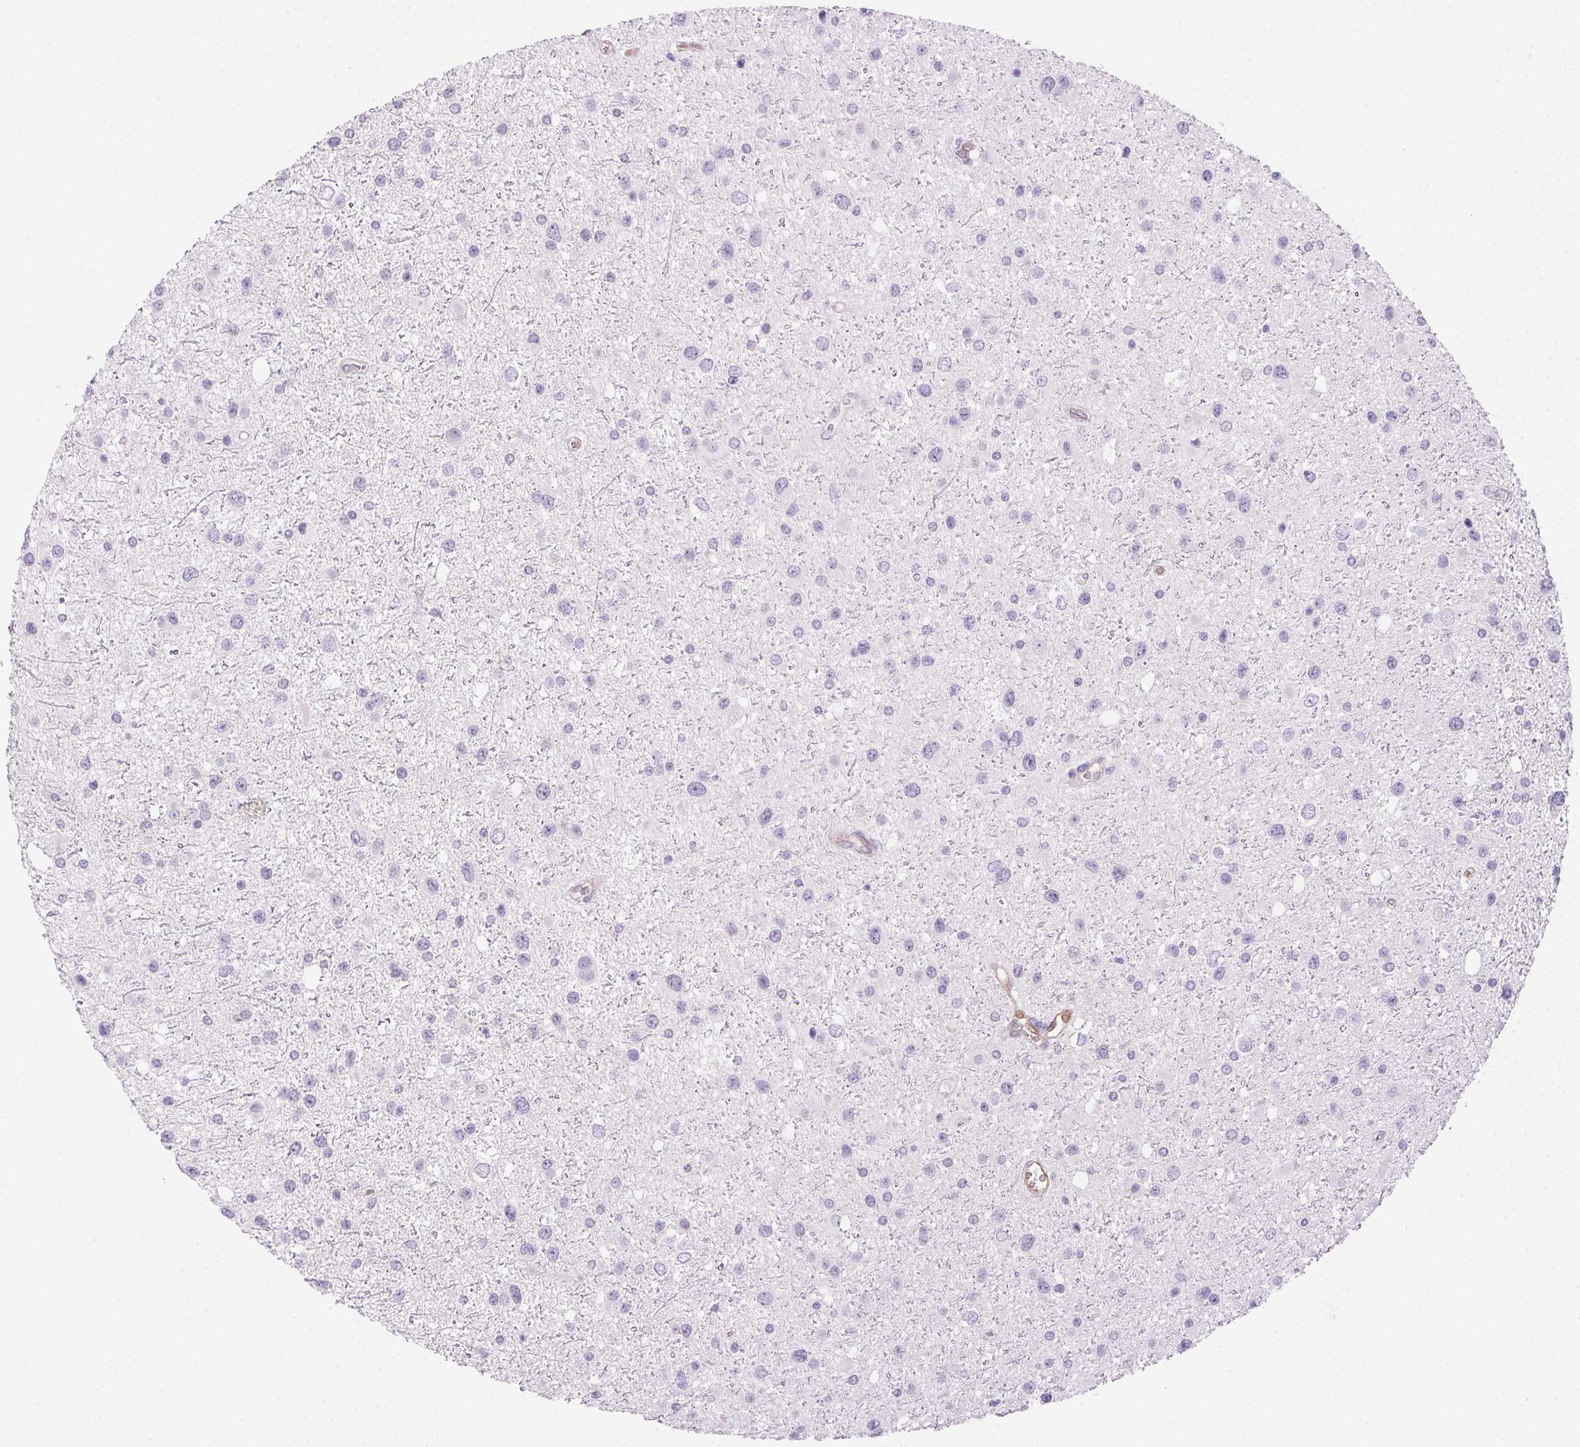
{"staining": {"intensity": "negative", "quantity": "none", "location": "none"}, "tissue": "glioma", "cell_type": "Tumor cells", "image_type": "cancer", "snomed": [{"axis": "morphology", "description": "Glioma, malignant, Low grade"}, {"axis": "topography", "description": "Brain"}], "caption": "Tumor cells are negative for protein expression in human malignant glioma (low-grade).", "gene": "TMEM45A", "patient": {"sex": "female", "age": 32}}